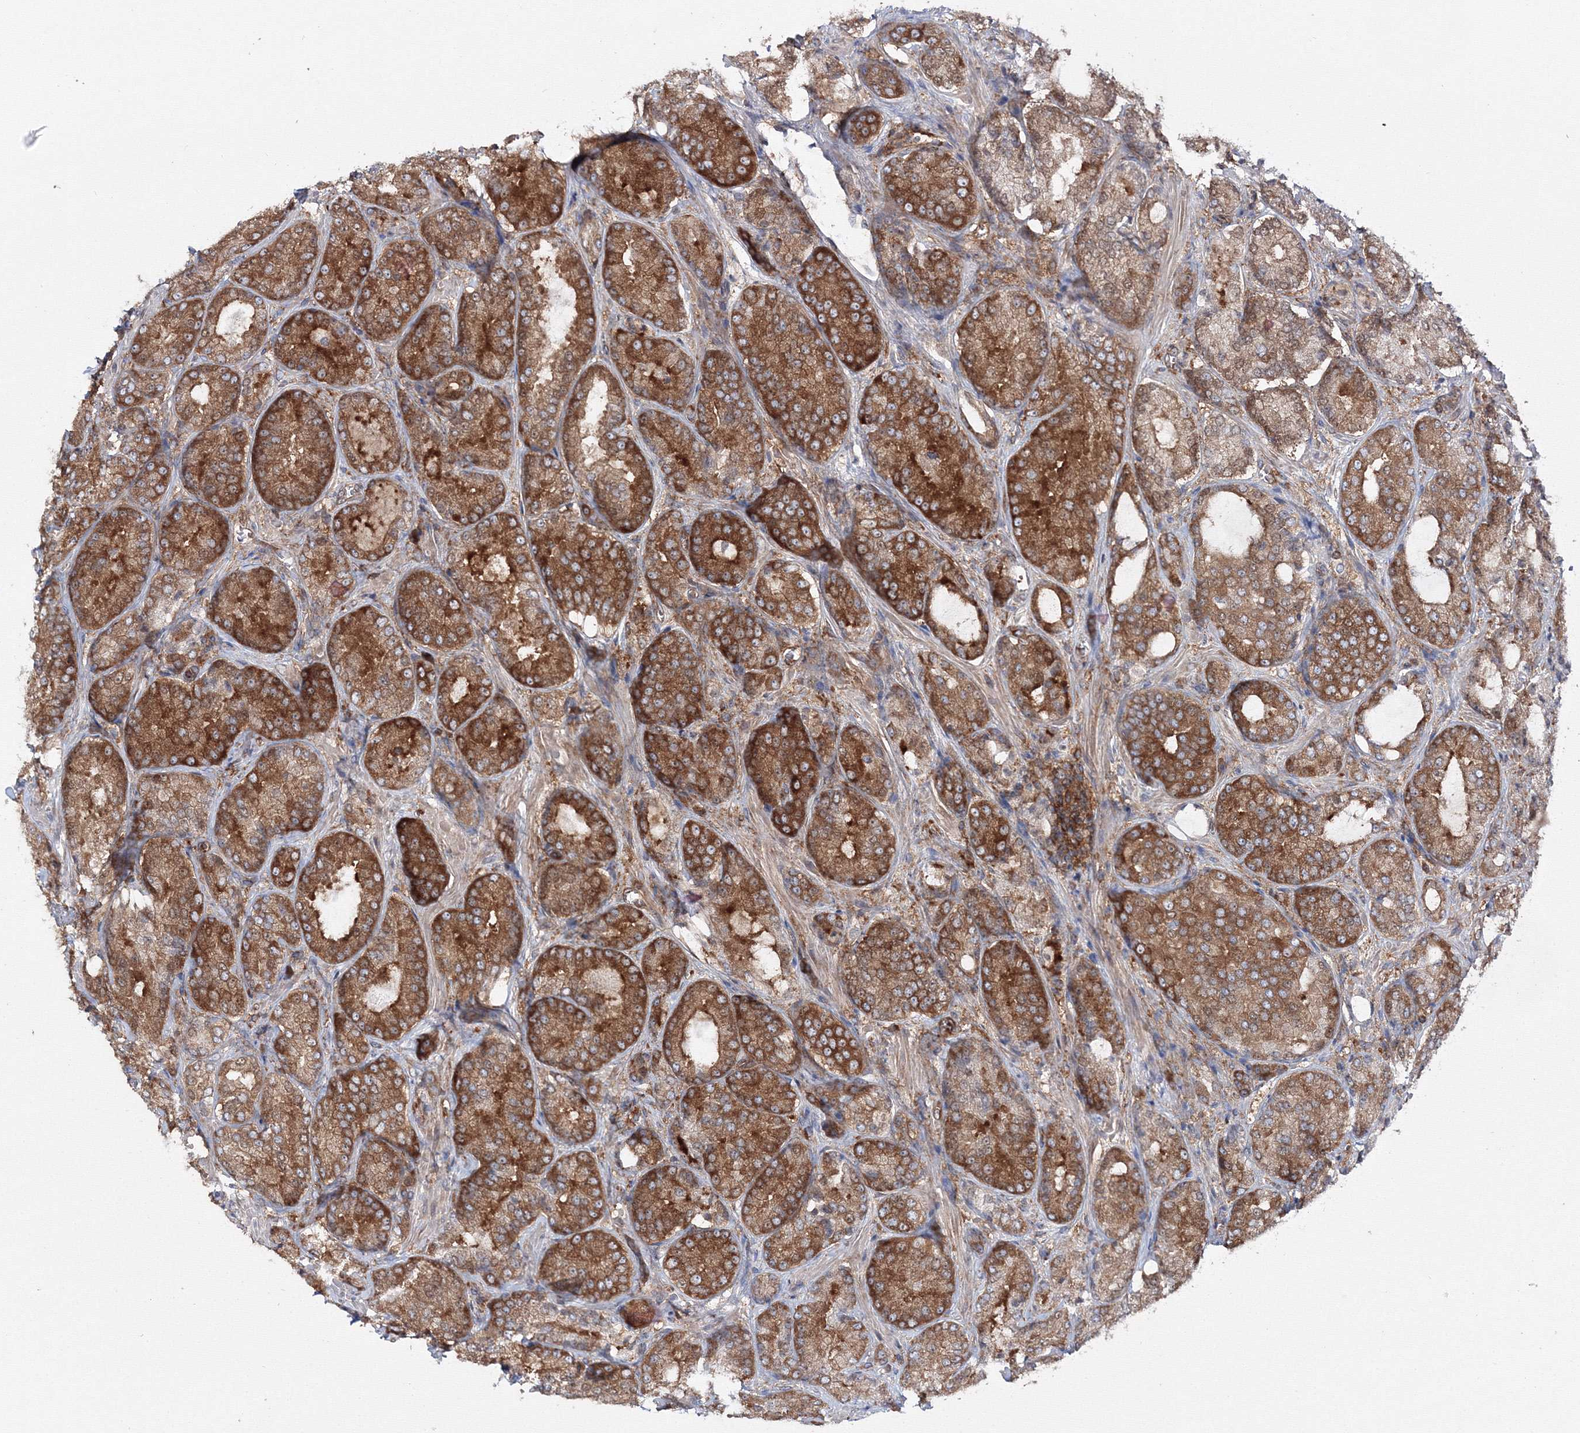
{"staining": {"intensity": "strong", "quantity": "25%-75%", "location": "cytoplasmic/membranous"}, "tissue": "prostate cancer", "cell_type": "Tumor cells", "image_type": "cancer", "snomed": [{"axis": "morphology", "description": "Adenocarcinoma, Low grade"}, {"axis": "topography", "description": "Prostate"}], "caption": "Immunohistochemistry micrograph of human prostate cancer (adenocarcinoma (low-grade)) stained for a protein (brown), which reveals high levels of strong cytoplasmic/membranous positivity in approximately 25%-75% of tumor cells.", "gene": "HARS1", "patient": {"sex": "male", "age": 74}}